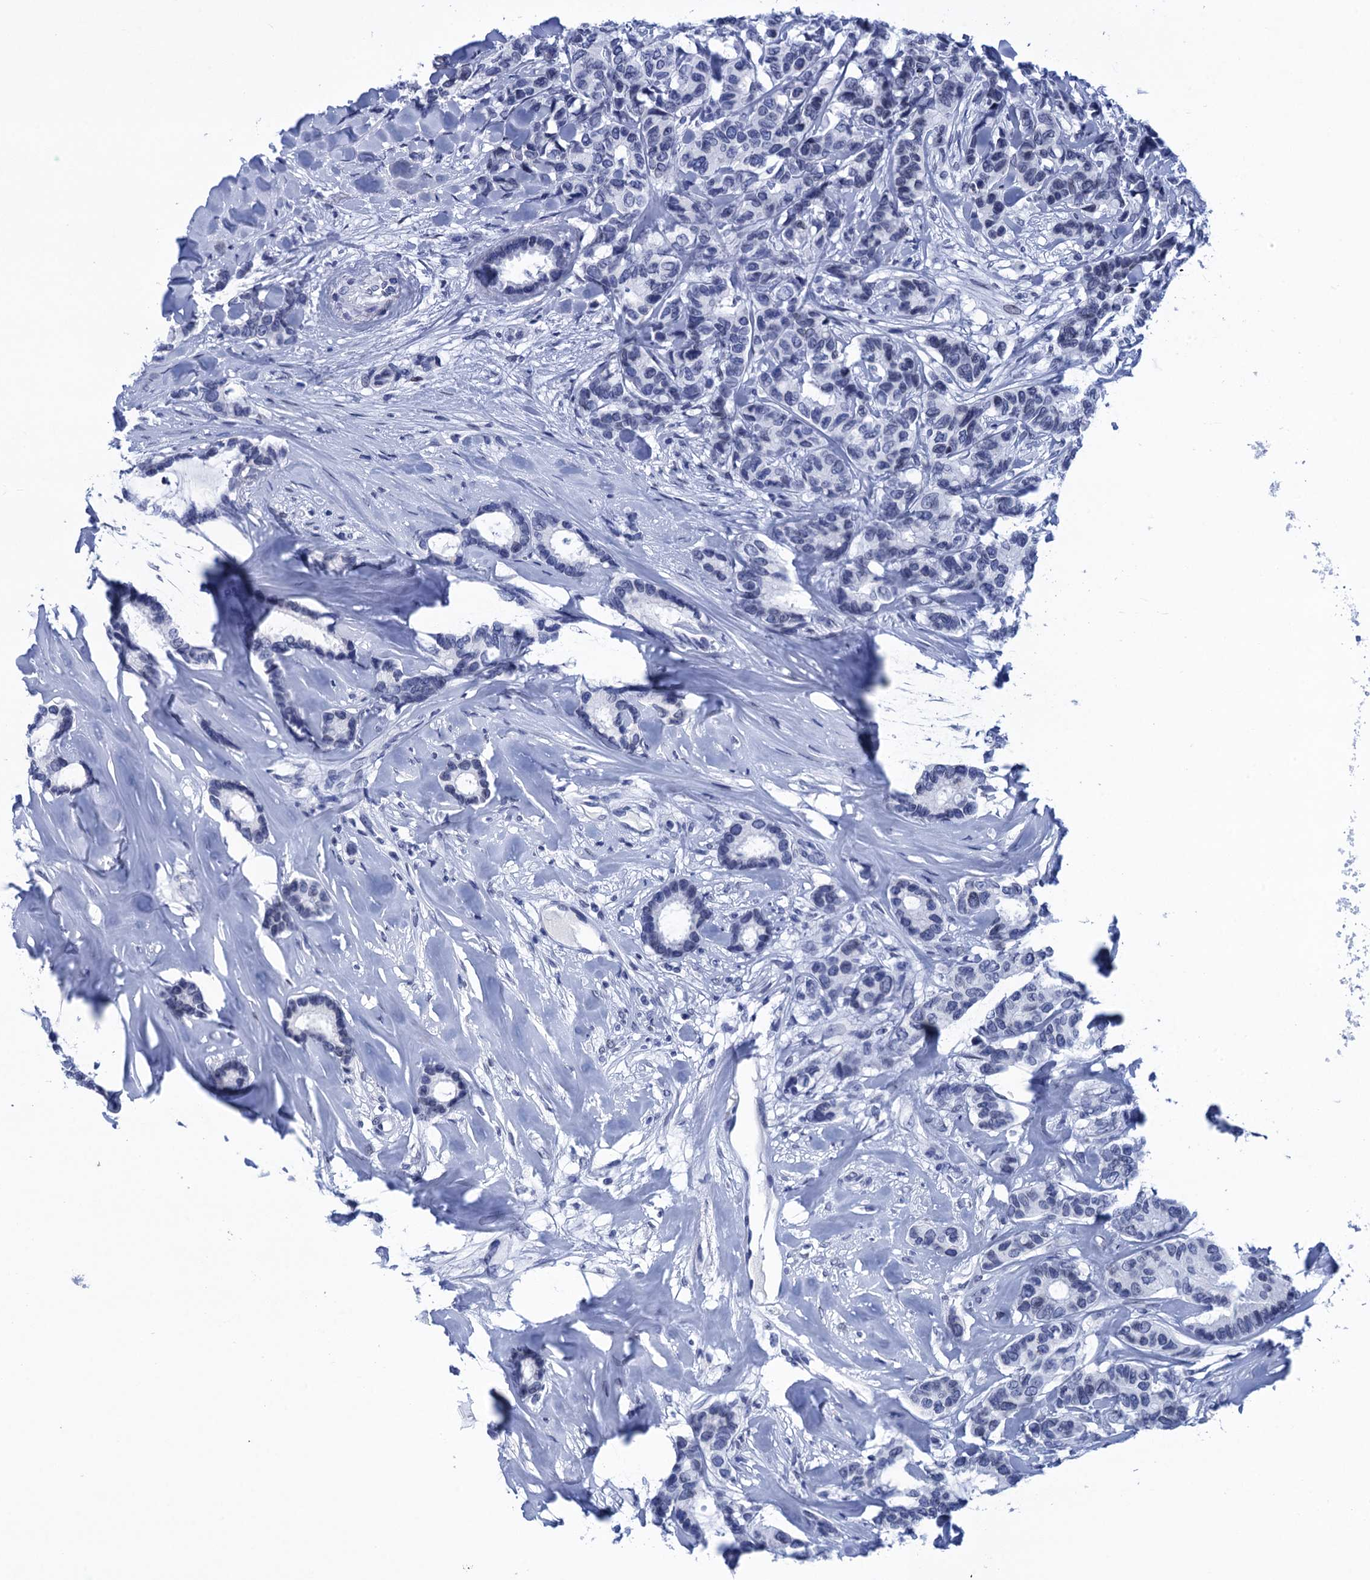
{"staining": {"intensity": "negative", "quantity": "none", "location": "none"}, "tissue": "breast cancer", "cell_type": "Tumor cells", "image_type": "cancer", "snomed": [{"axis": "morphology", "description": "Duct carcinoma"}, {"axis": "topography", "description": "Breast"}], "caption": "DAB (3,3'-diaminobenzidine) immunohistochemical staining of human breast cancer (infiltrating ductal carcinoma) reveals no significant positivity in tumor cells. (IHC, brightfield microscopy, high magnification).", "gene": "METTL25", "patient": {"sex": "female", "age": 87}}